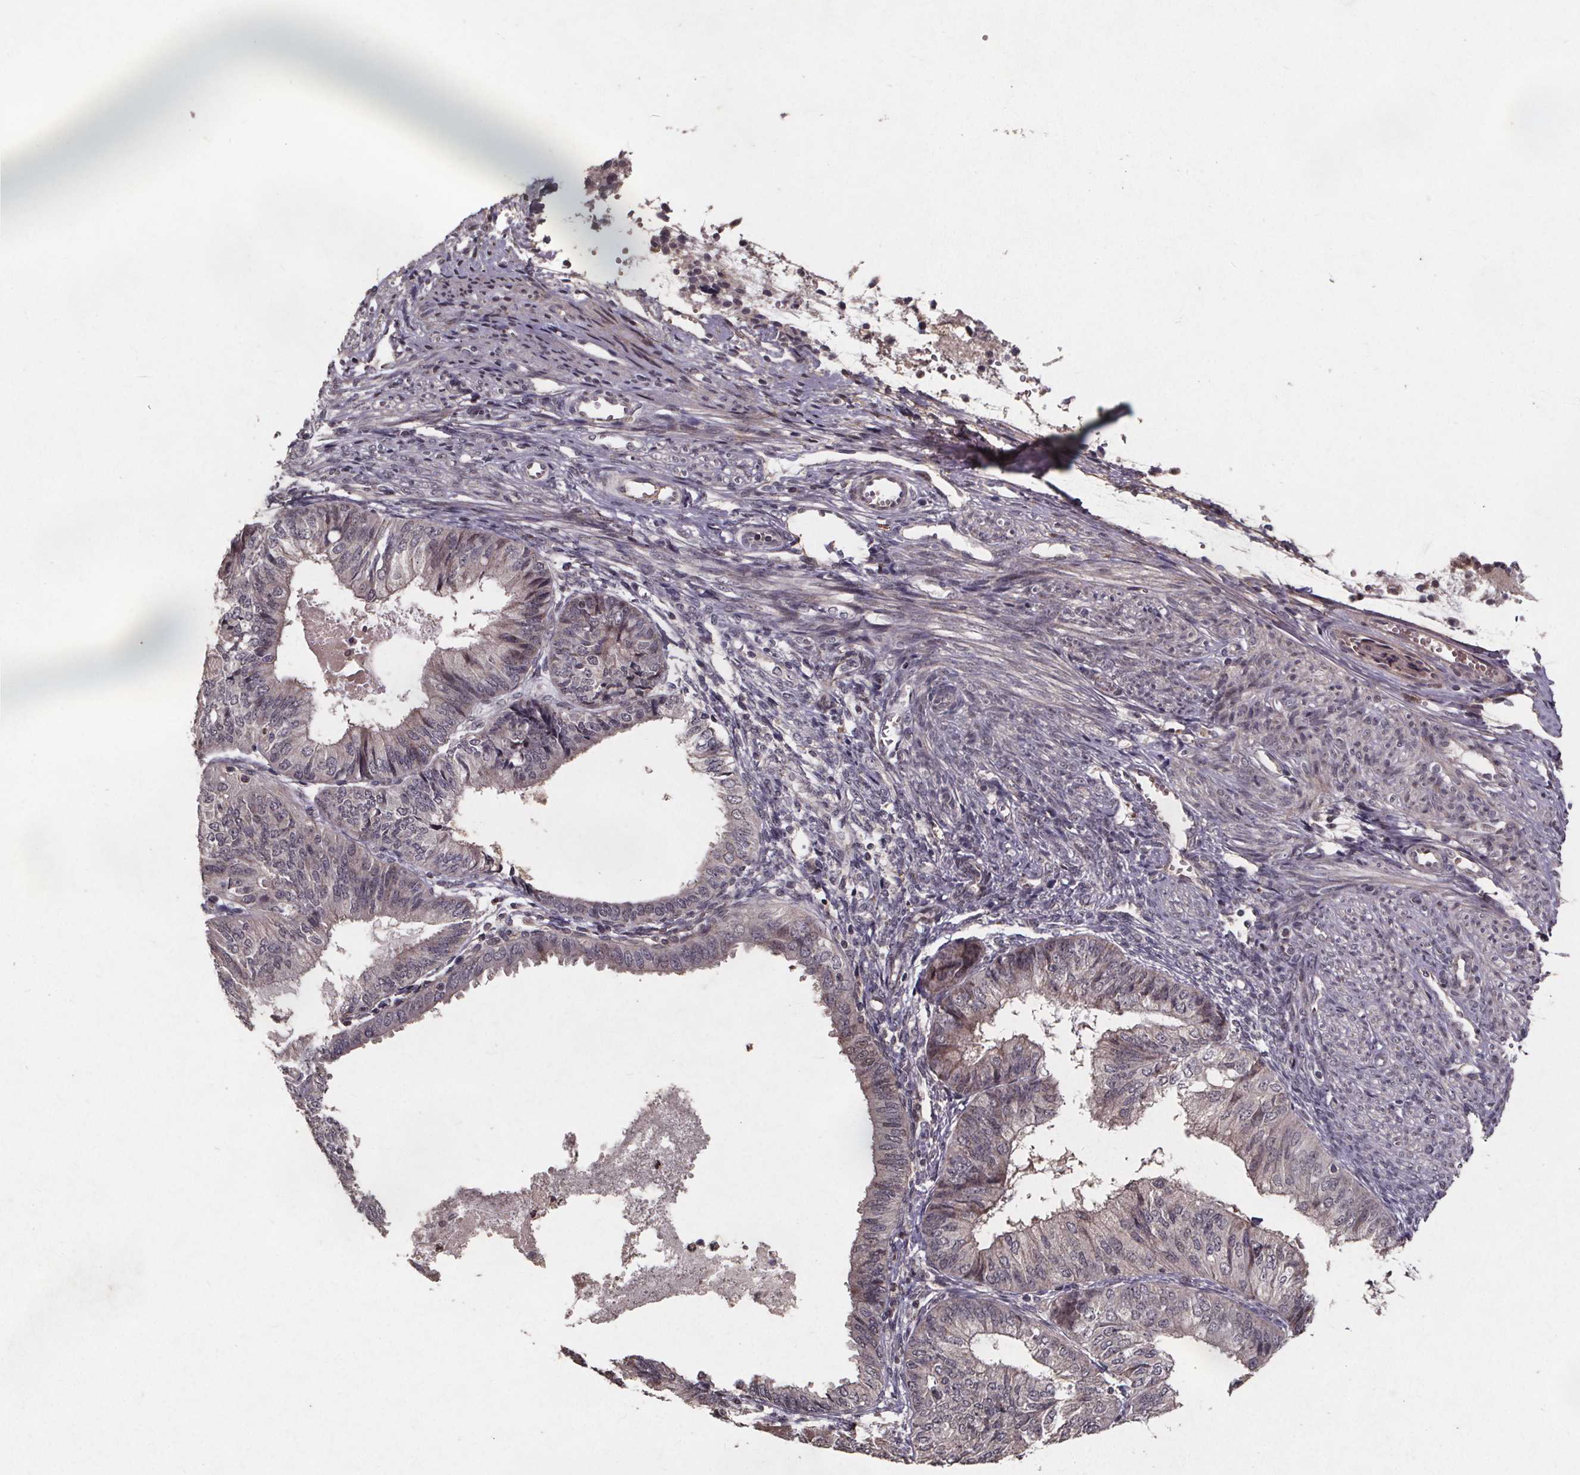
{"staining": {"intensity": "negative", "quantity": "none", "location": "none"}, "tissue": "endometrial cancer", "cell_type": "Tumor cells", "image_type": "cancer", "snomed": [{"axis": "morphology", "description": "Adenocarcinoma, NOS"}, {"axis": "topography", "description": "Endometrium"}], "caption": "The photomicrograph shows no staining of tumor cells in adenocarcinoma (endometrial).", "gene": "GPX3", "patient": {"sex": "female", "age": 58}}